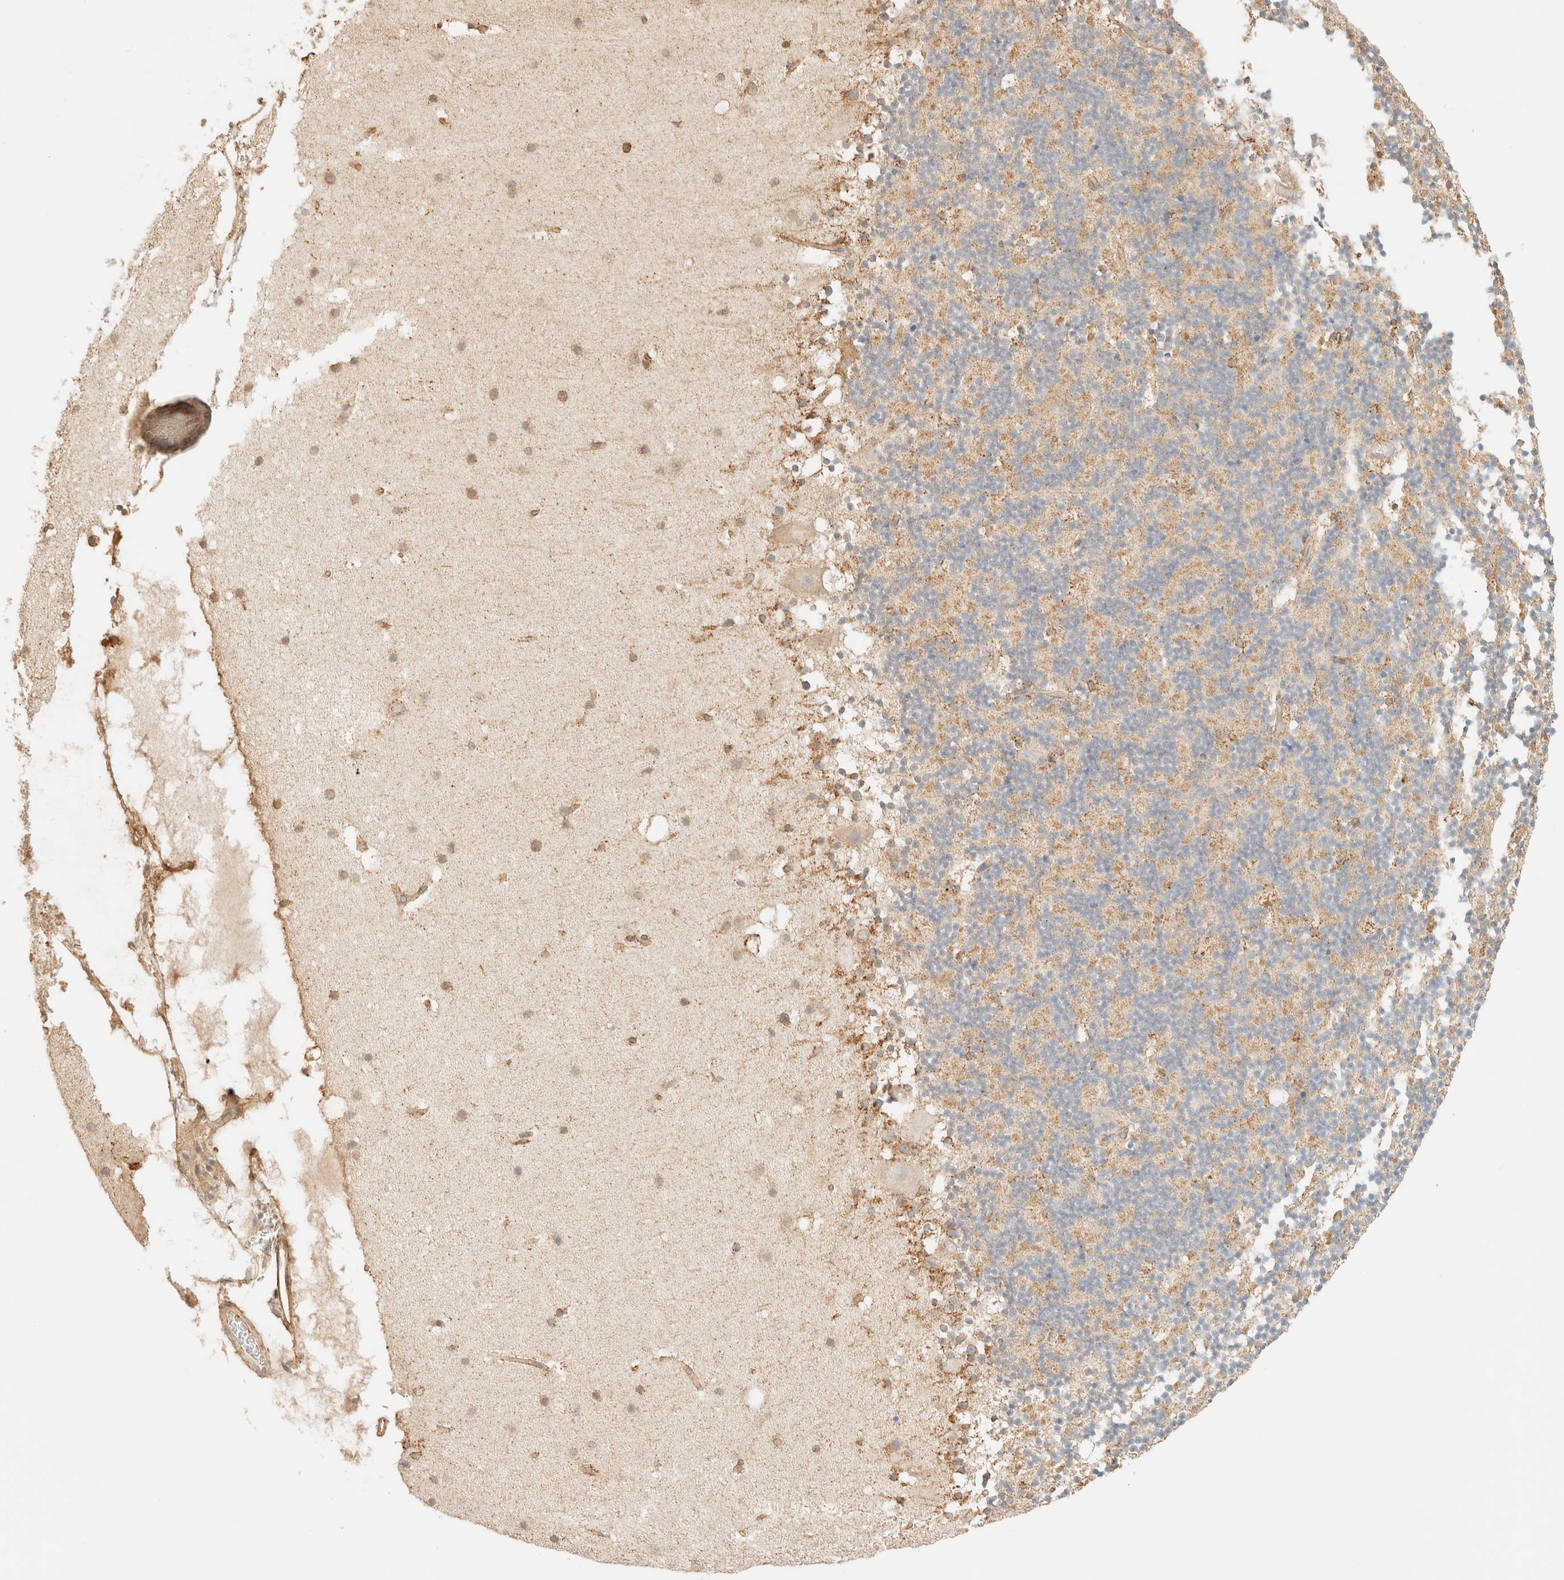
{"staining": {"intensity": "weak", "quantity": "<25%", "location": "cytoplasmic/membranous"}, "tissue": "cerebellum", "cell_type": "Cells in granular layer", "image_type": "normal", "snomed": [{"axis": "morphology", "description": "Normal tissue, NOS"}, {"axis": "topography", "description": "Cerebellum"}], "caption": "Cells in granular layer are negative for protein expression in benign human cerebellum. (DAB IHC, high magnification).", "gene": "SPARCL1", "patient": {"sex": "male", "age": 57}}